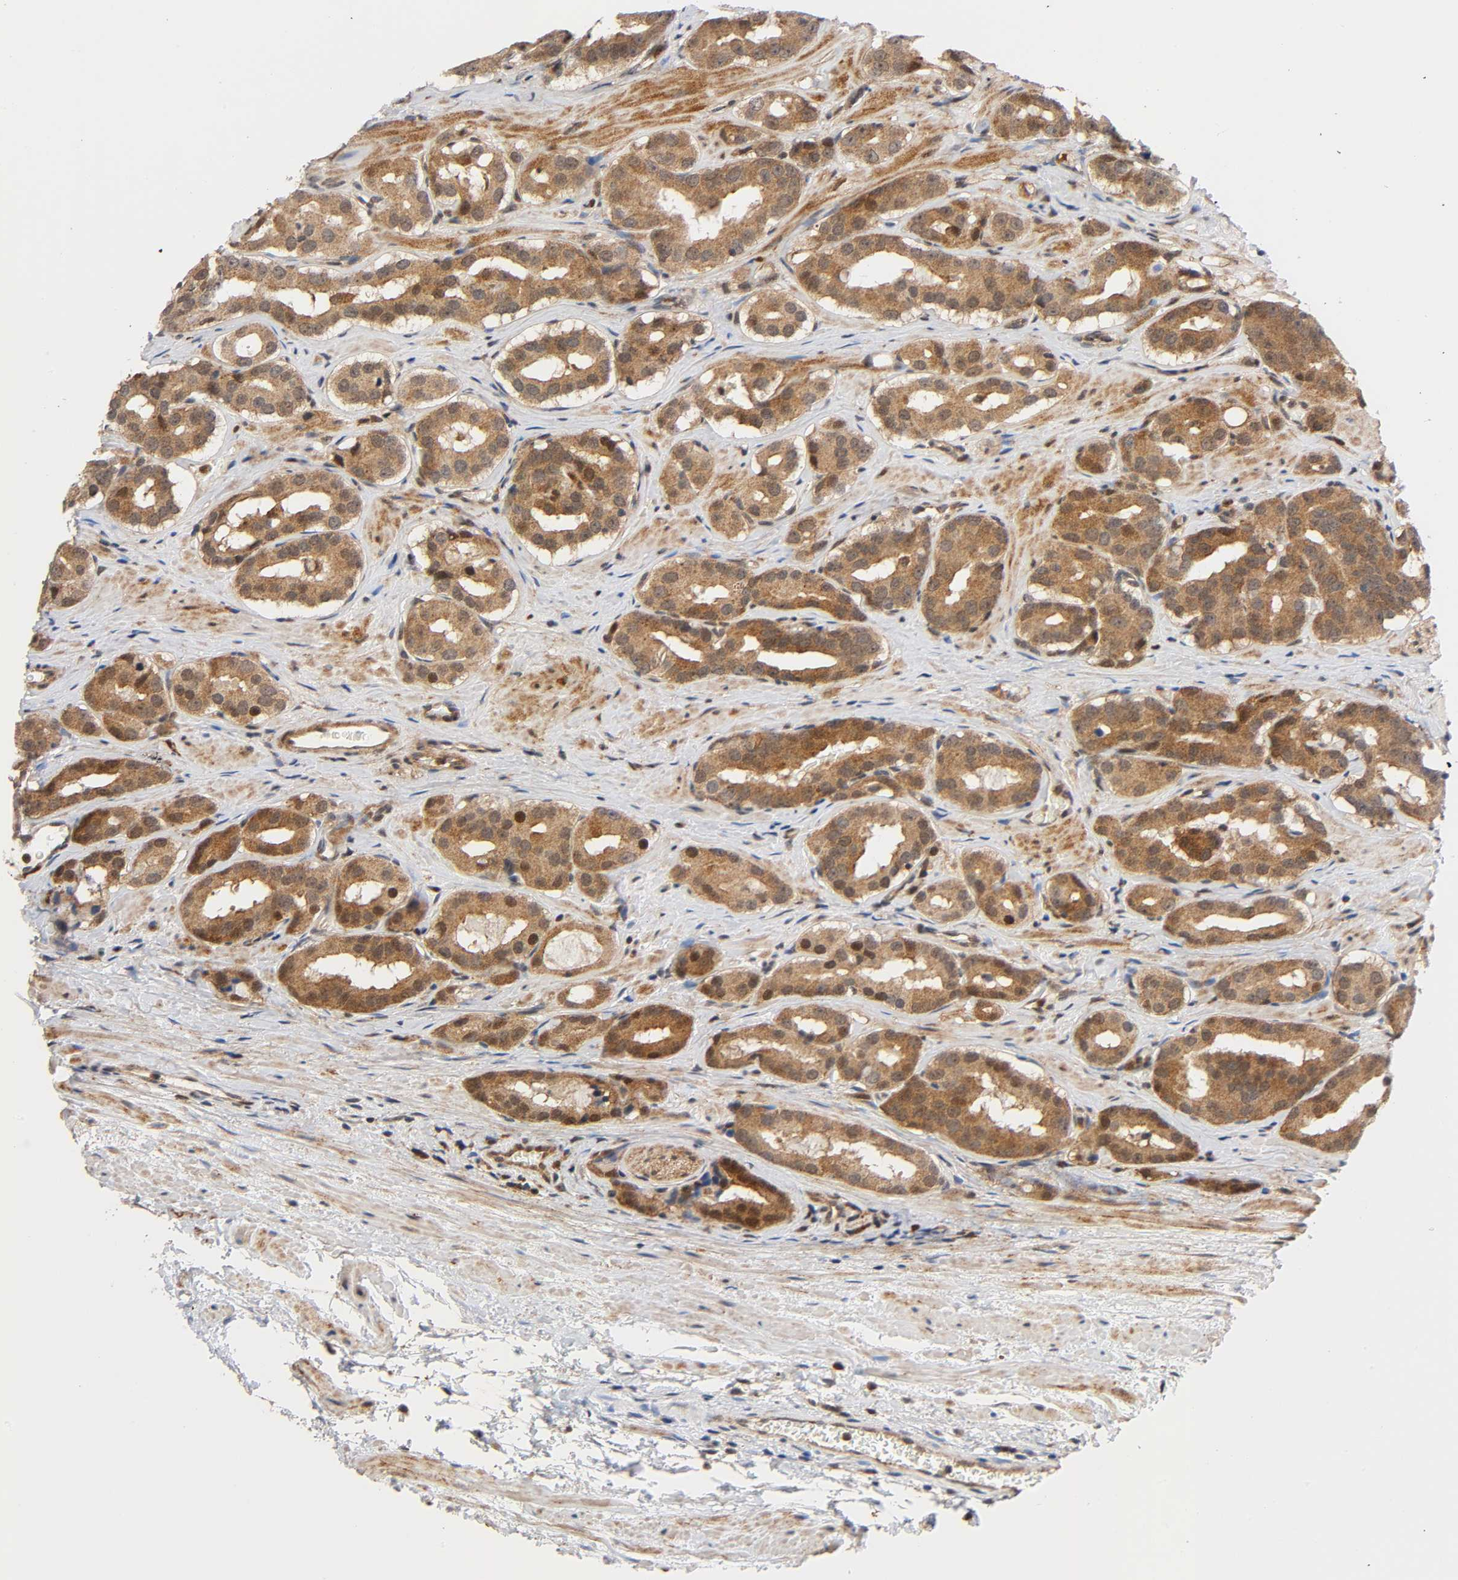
{"staining": {"intensity": "moderate", "quantity": ">75%", "location": "cytoplasmic/membranous,nuclear"}, "tissue": "prostate cancer", "cell_type": "Tumor cells", "image_type": "cancer", "snomed": [{"axis": "morphology", "description": "Adenocarcinoma, Low grade"}, {"axis": "topography", "description": "Prostate"}], "caption": "Immunohistochemistry (IHC) micrograph of neoplastic tissue: prostate cancer stained using immunohistochemistry exhibits medium levels of moderate protein expression localized specifically in the cytoplasmic/membranous and nuclear of tumor cells, appearing as a cytoplasmic/membranous and nuclear brown color.", "gene": "CASP9", "patient": {"sex": "male", "age": 59}}